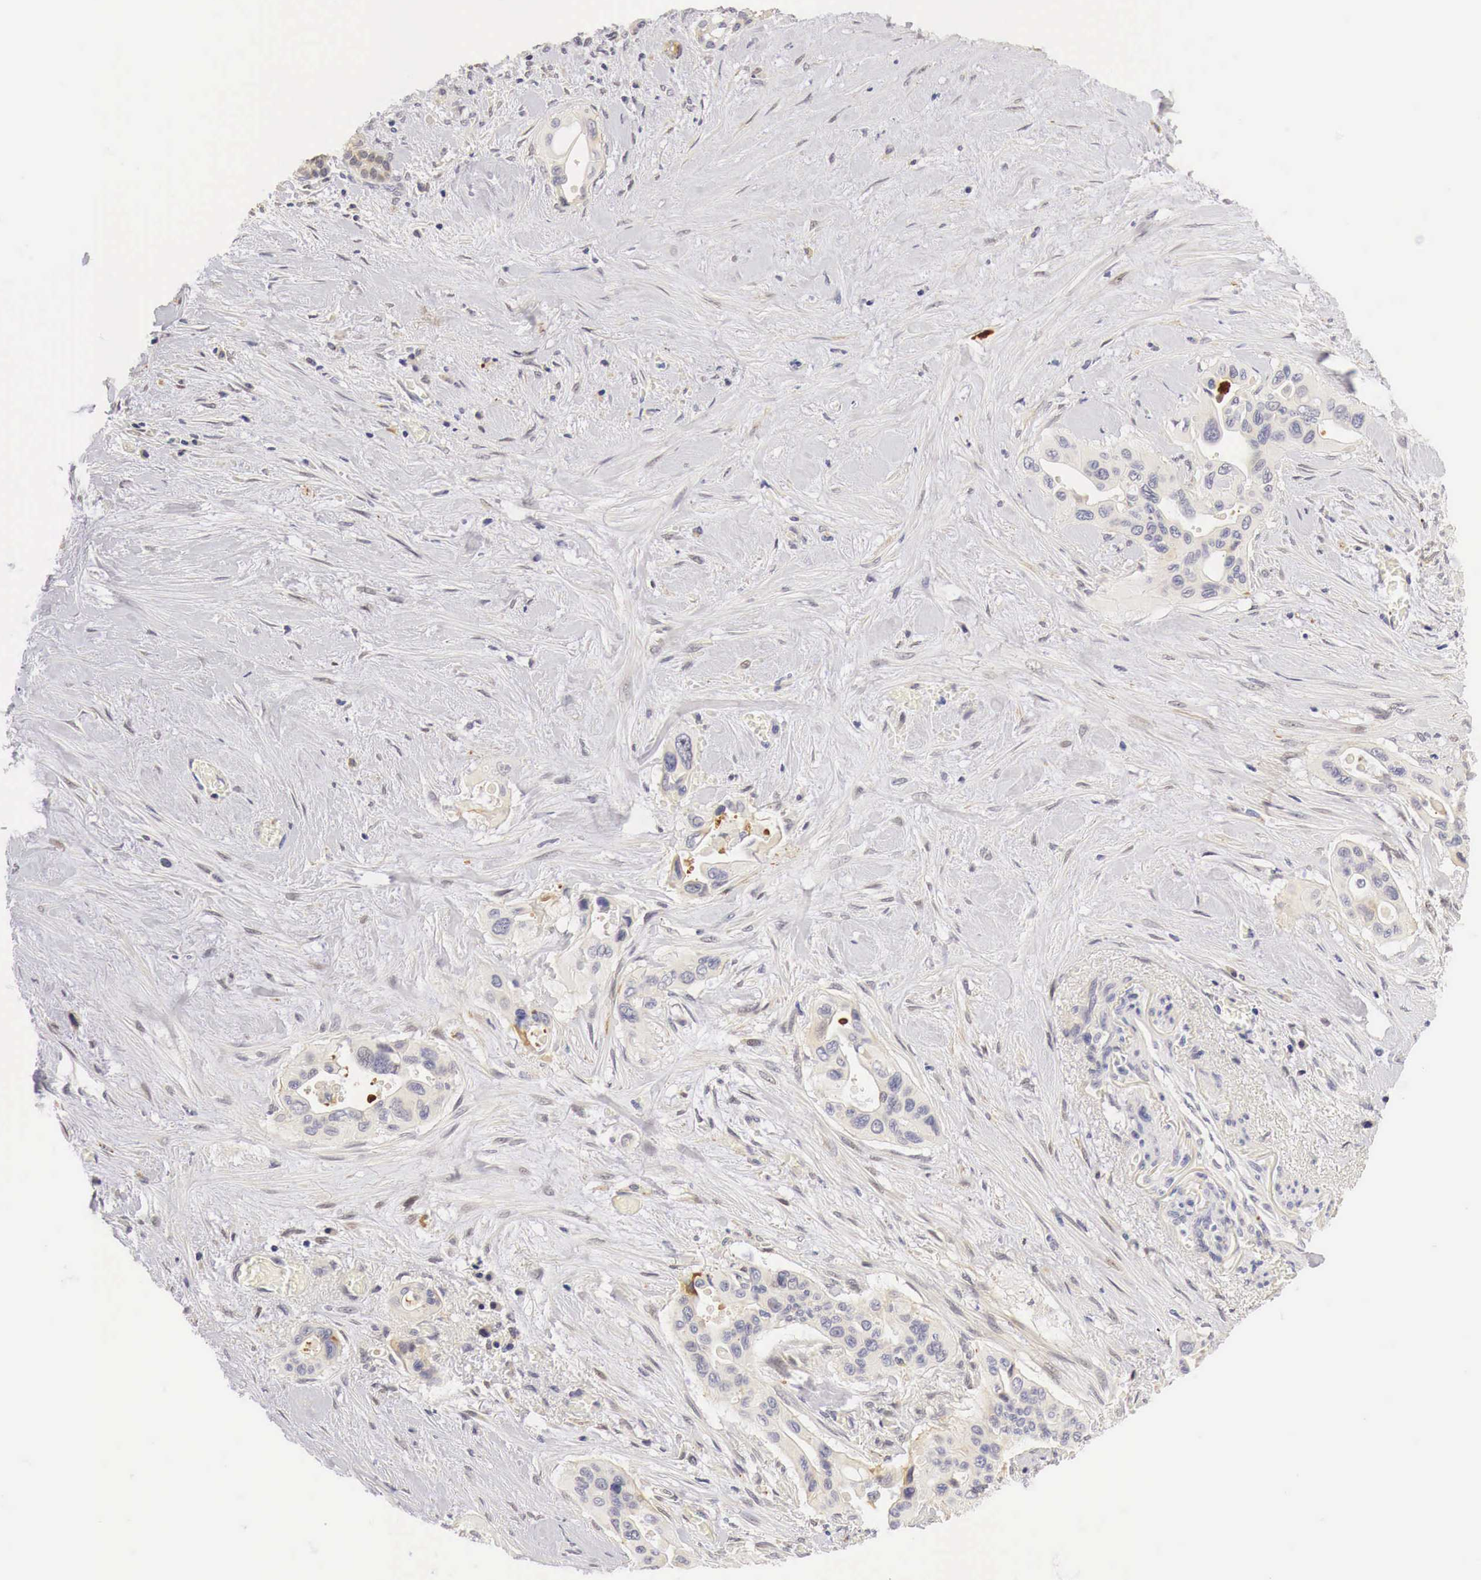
{"staining": {"intensity": "weak", "quantity": "<25%", "location": "cytoplasmic/membranous"}, "tissue": "pancreatic cancer", "cell_type": "Tumor cells", "image_type": "cancer", "snomed": [{"axis": "morphology", "description": "Adenocarcinoma, NOS"}, {"axis": "topography", "description": "Pancreas"}], "caption": "This is an IHC histopathology image of pancreatic adenocarcinoma. There is no positivity in tumor cells.", "gene": "CASP3", "patient": {"sex": "male", "age": 77}}